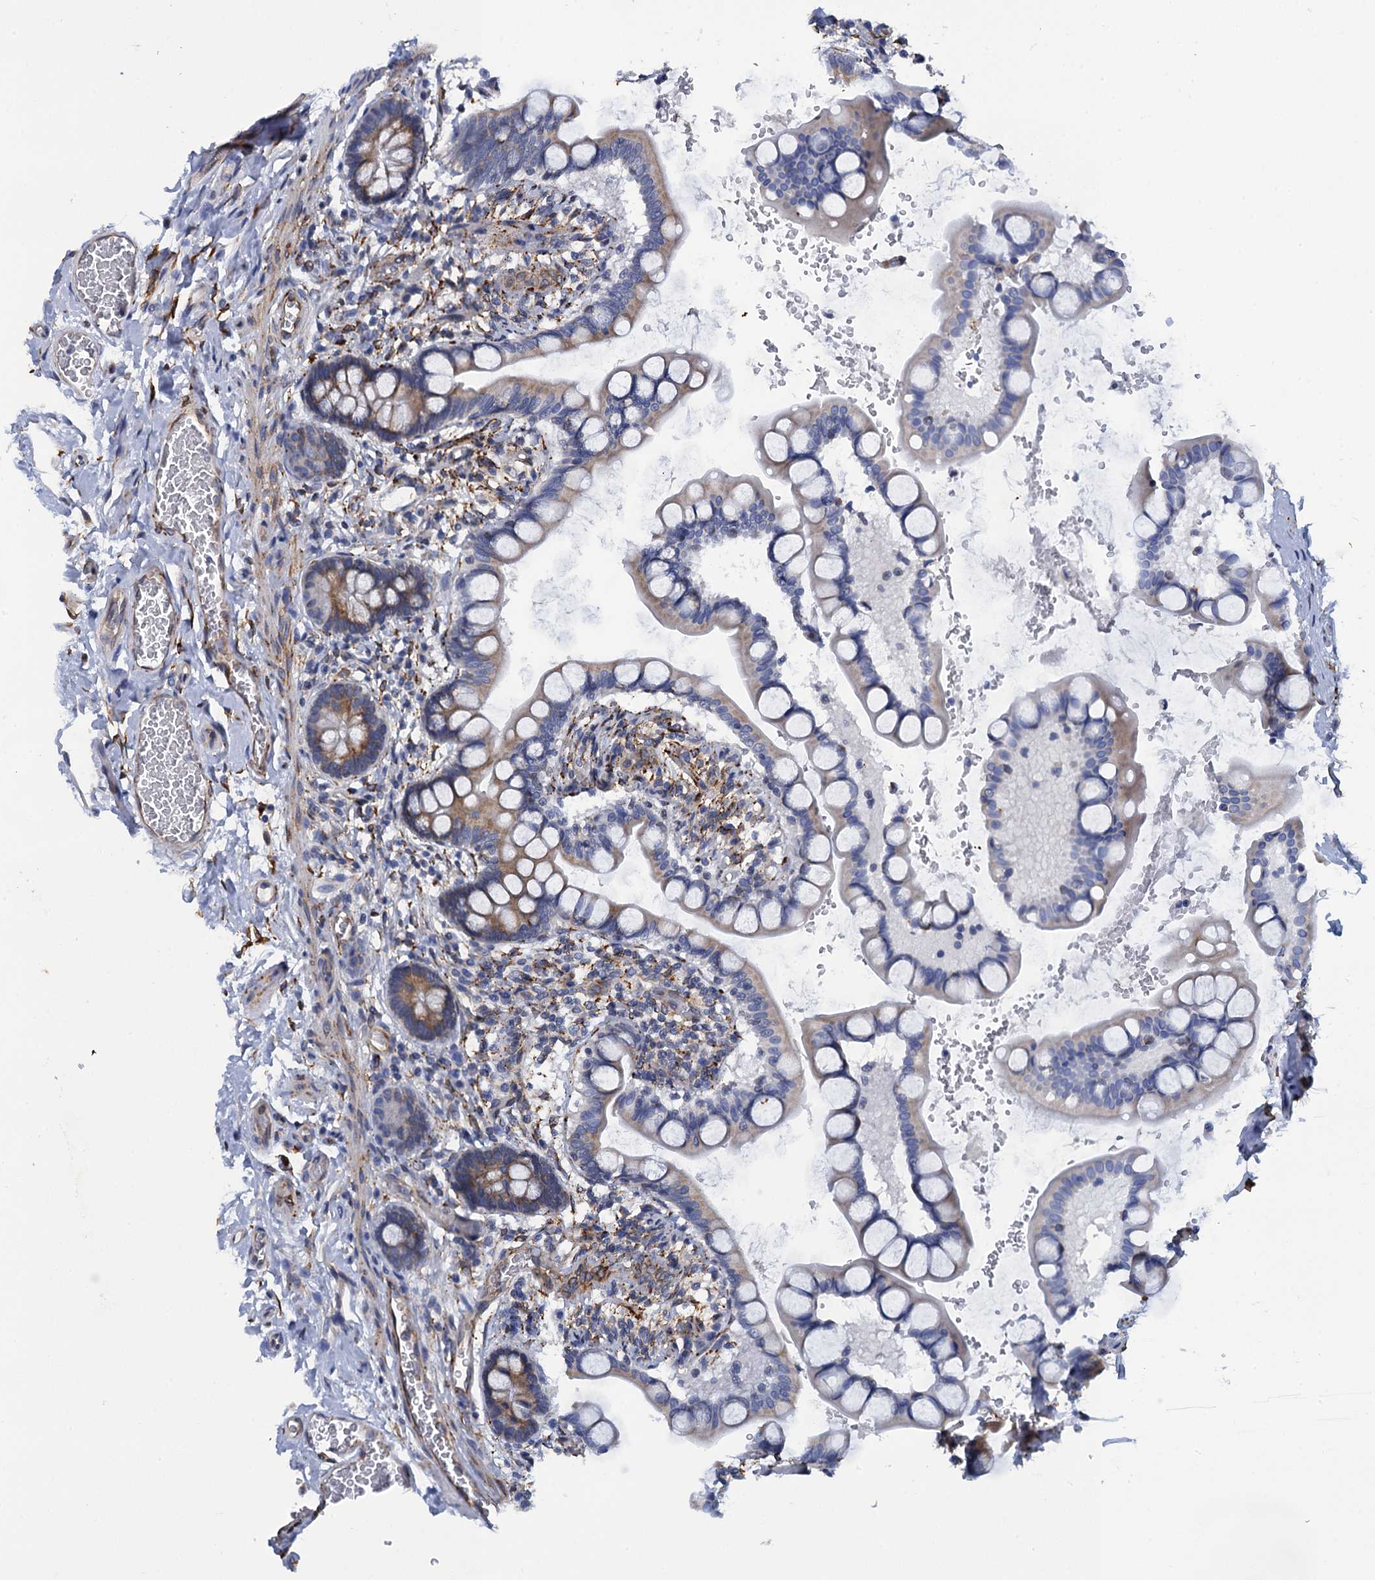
{"staining": {"intensity": "moderate", "quantity": "25%-75%", "location": "cytoplasmic/membranous"}, "tissue": "small intestine", "cell_type": "Glandular cells", "image_type": "normal", "snomed": [{"axis": "morphology", "description": "Normal tissue, NOS"}, {"axis": "topography", "description": "Small intestine"}], "caption": "A micrograph of human small intestine stained for a protein shows moderate cytoplasmic/membranous brown staining in glandular cells. The staining was performed using DAB, with brown indicating positive protein expression. Nuclei are stained blue with hematoxylin.", "gene": "POGLUT3", "patient": {"sex": "male", "age": 52}}